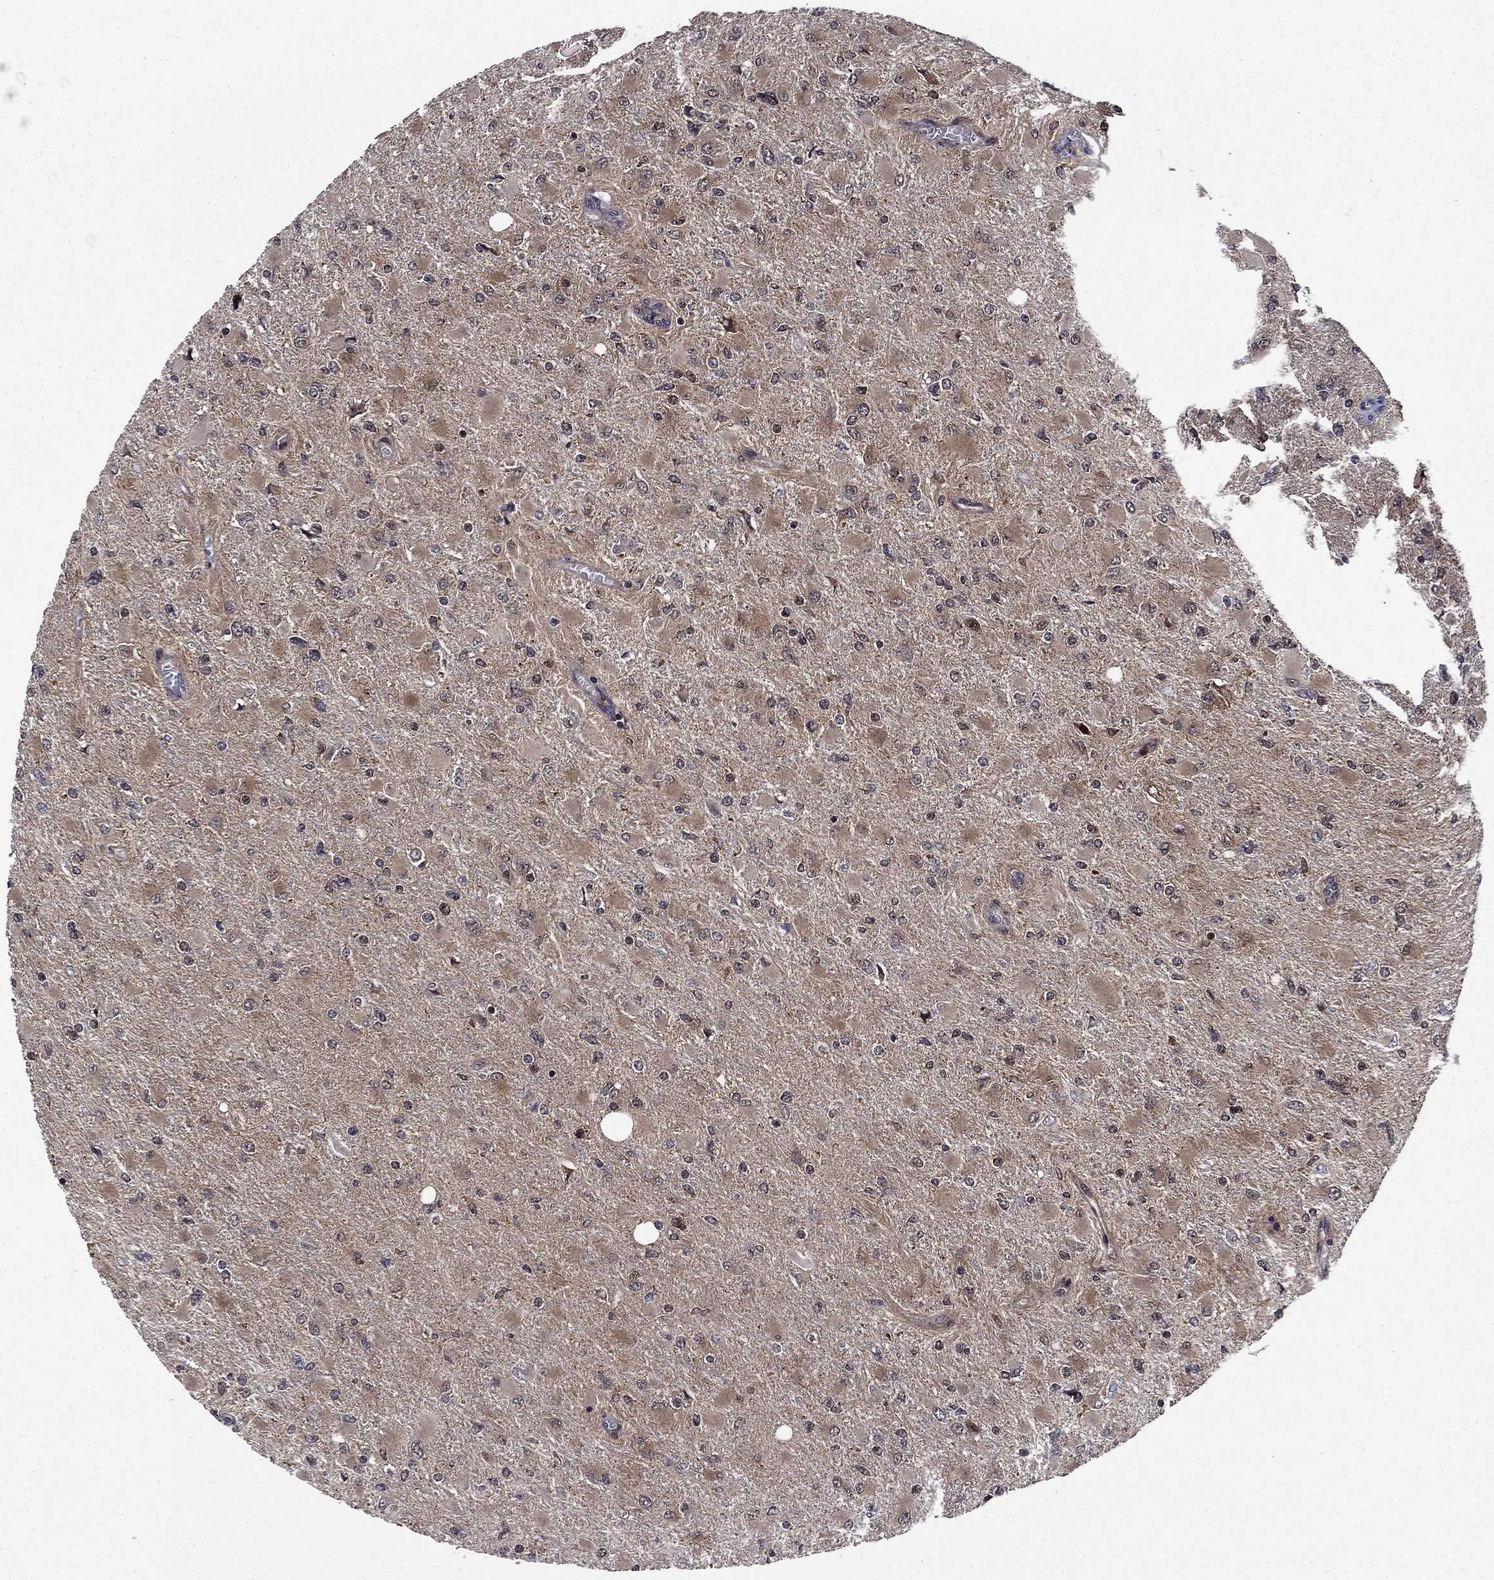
{"staining": {"intensity": "weak", "quantity": ">75%", "location": "cytoplasmic/membranous"}, "tissue": "glioma", "cell_type": "Tumor cells", "image_type": "cancer", "snomed": [{"axis": "morphology", "description": "Glioma, malignant, High grade"}, {"axis": "topography", "description": "Cerebral cortex"}], "caption": "Human high-grade glioma (malignant) stained with a protein marker shows weak staining in tumor cells.", "gene": "AGTPBP1", "patient": {"sex": "female", "age": 36}}